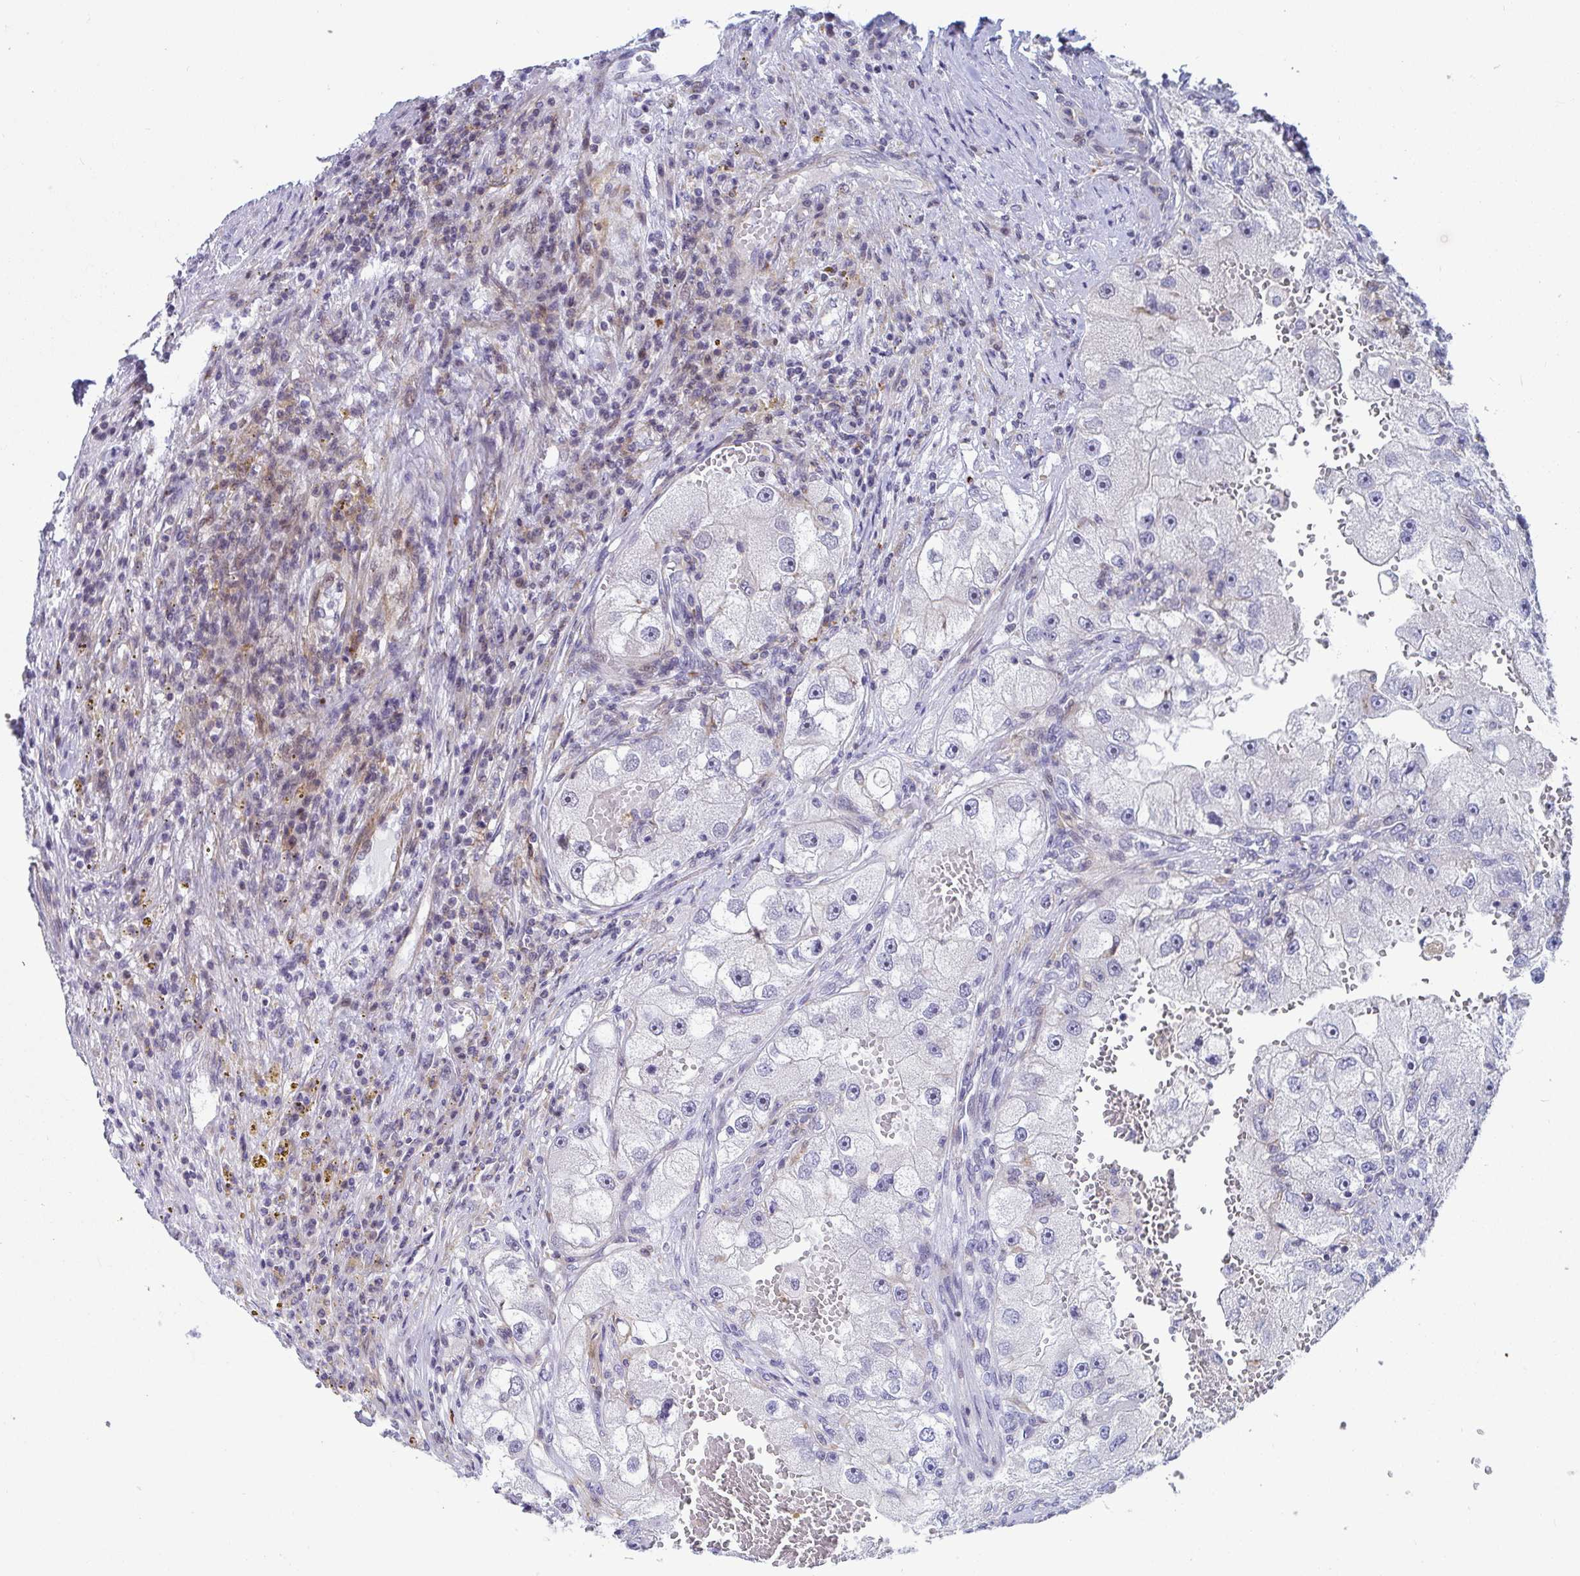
{"staining": {"intensity": "negative", "quantity": "none", "location": "none"}, "tissue": "renal cancer", "cell_type": "Tumor cells", "image_type": "cancer", "snomed": [{"axis": "morphology", "description": "Adenocarcinoma, NOS"}, {"axis": "topography", "description": "Kidney"}], "caption": "Immunohistochemical staining of renal adenocarcinoma exhibits no significant positivity in tumor cells. (DAB (3,3'-diaminobenzidine) IHC, high magnification).", "gene": "WDR72", "patient": {"sex": "male", "age": 63}}